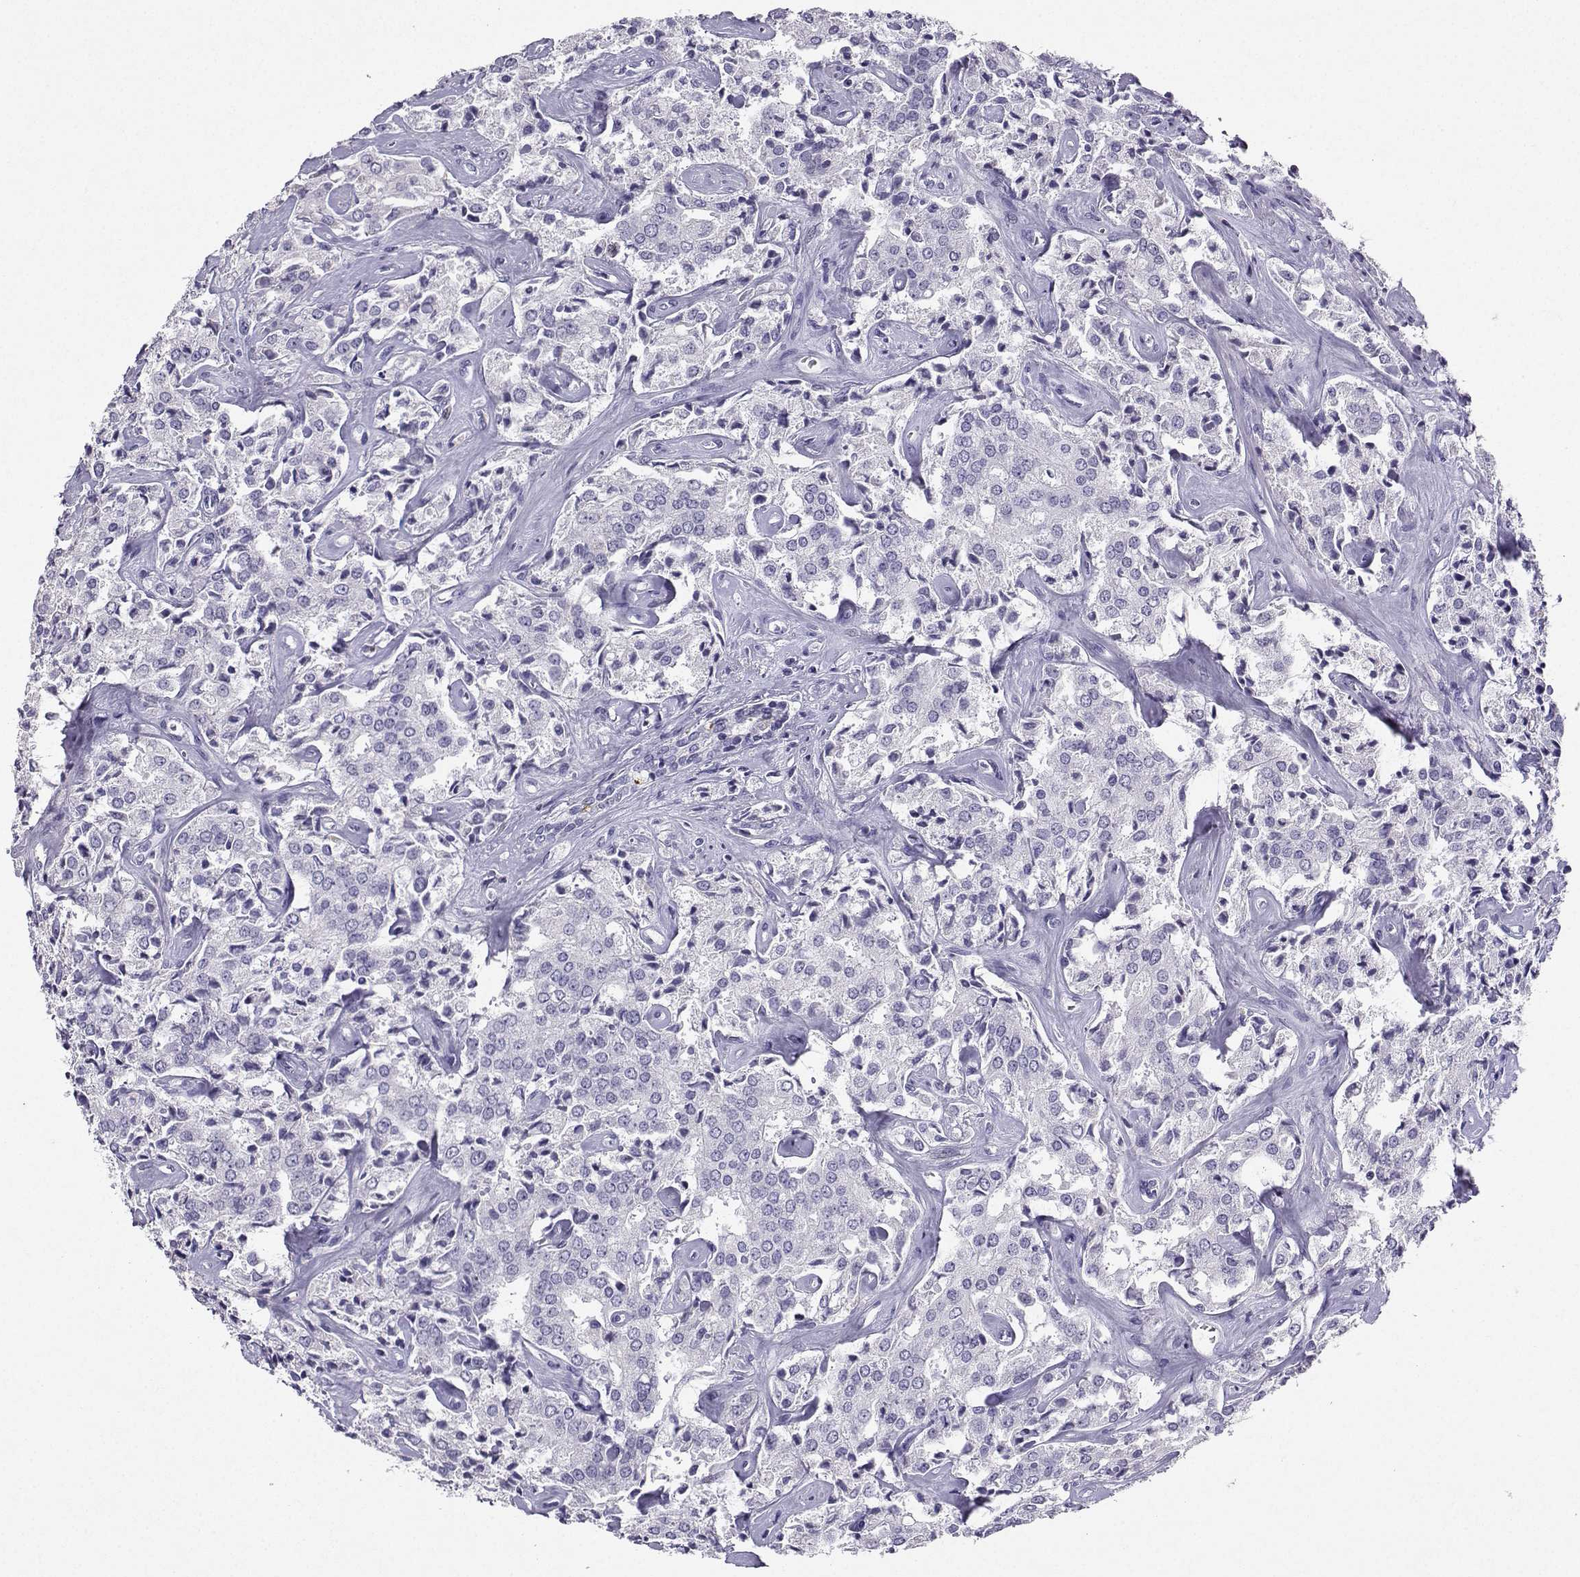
{"staining": {"intensity": "negative", "quantity": "none", "location": "none"}, "tissue": "prostate cancer", "cell_type": "Tumor cells", "image_type": "cancer", "snomed": [{"axis": "morphology", "description": "Adenocarcinoma, NOS"}, {"axis": "topography", "description": "Prostate"}], "caption": "Immunohistochemistry (IHC) histopathology image of human prostate cancer (adenocarcinoma) stained for a protein (brown), which exhibits no expression in tumor cells.", "gene": "GRIK4", "patient": {"sex": "male", "age": 66}}